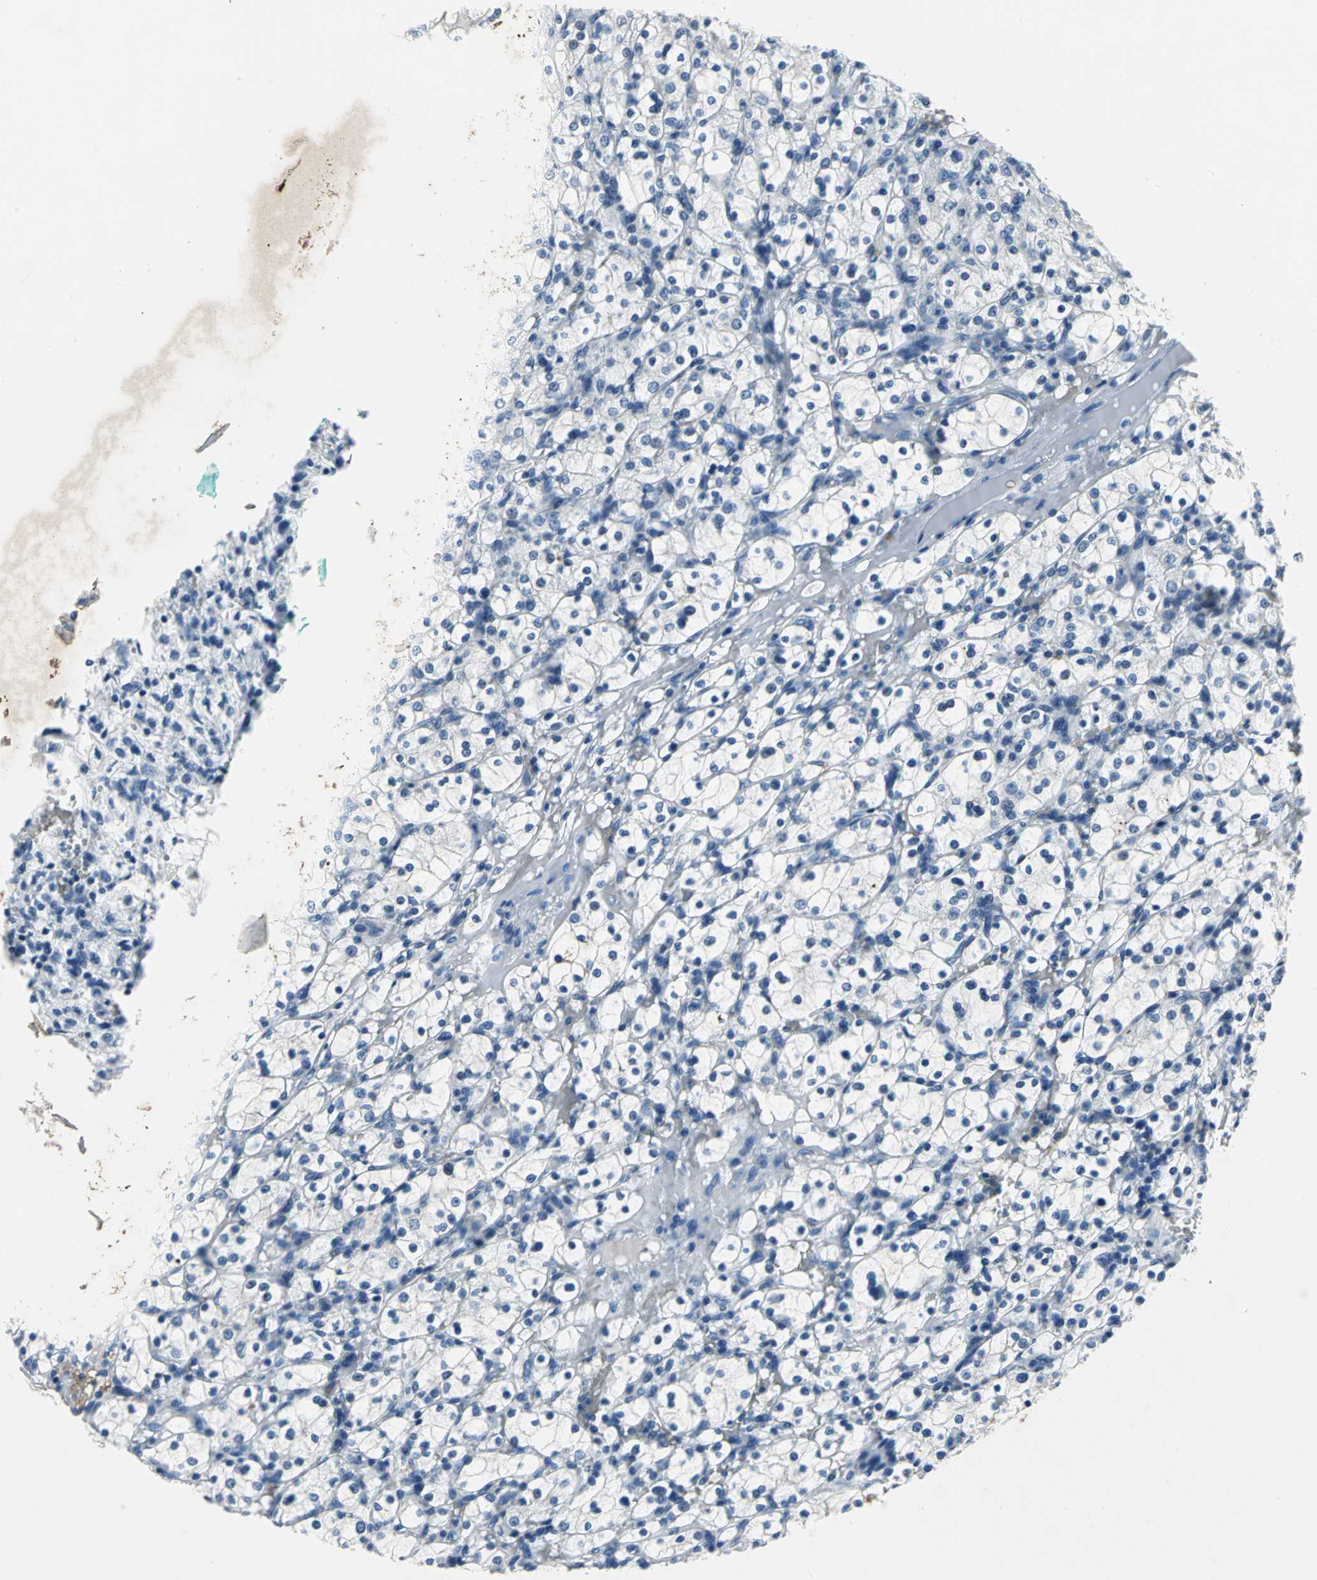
{"staining": {"intensity": "negative", "quantity": "none", "location": "none"}, "tissue": "renal cancer", "cell_type": "Tumor cells", "image_type": "cancer", "snomed": [{"axis": "morphology", "description": "Adenocarcinoma, NOS"}, {"axis": "topography", "description": "Kidney"}], "caption": "A photomicrograph of human renal adenocarcinoma is negative for staining in tumor cells.", "gene": "PTGDS", "patient": {"sex": "female", "age": 83}}